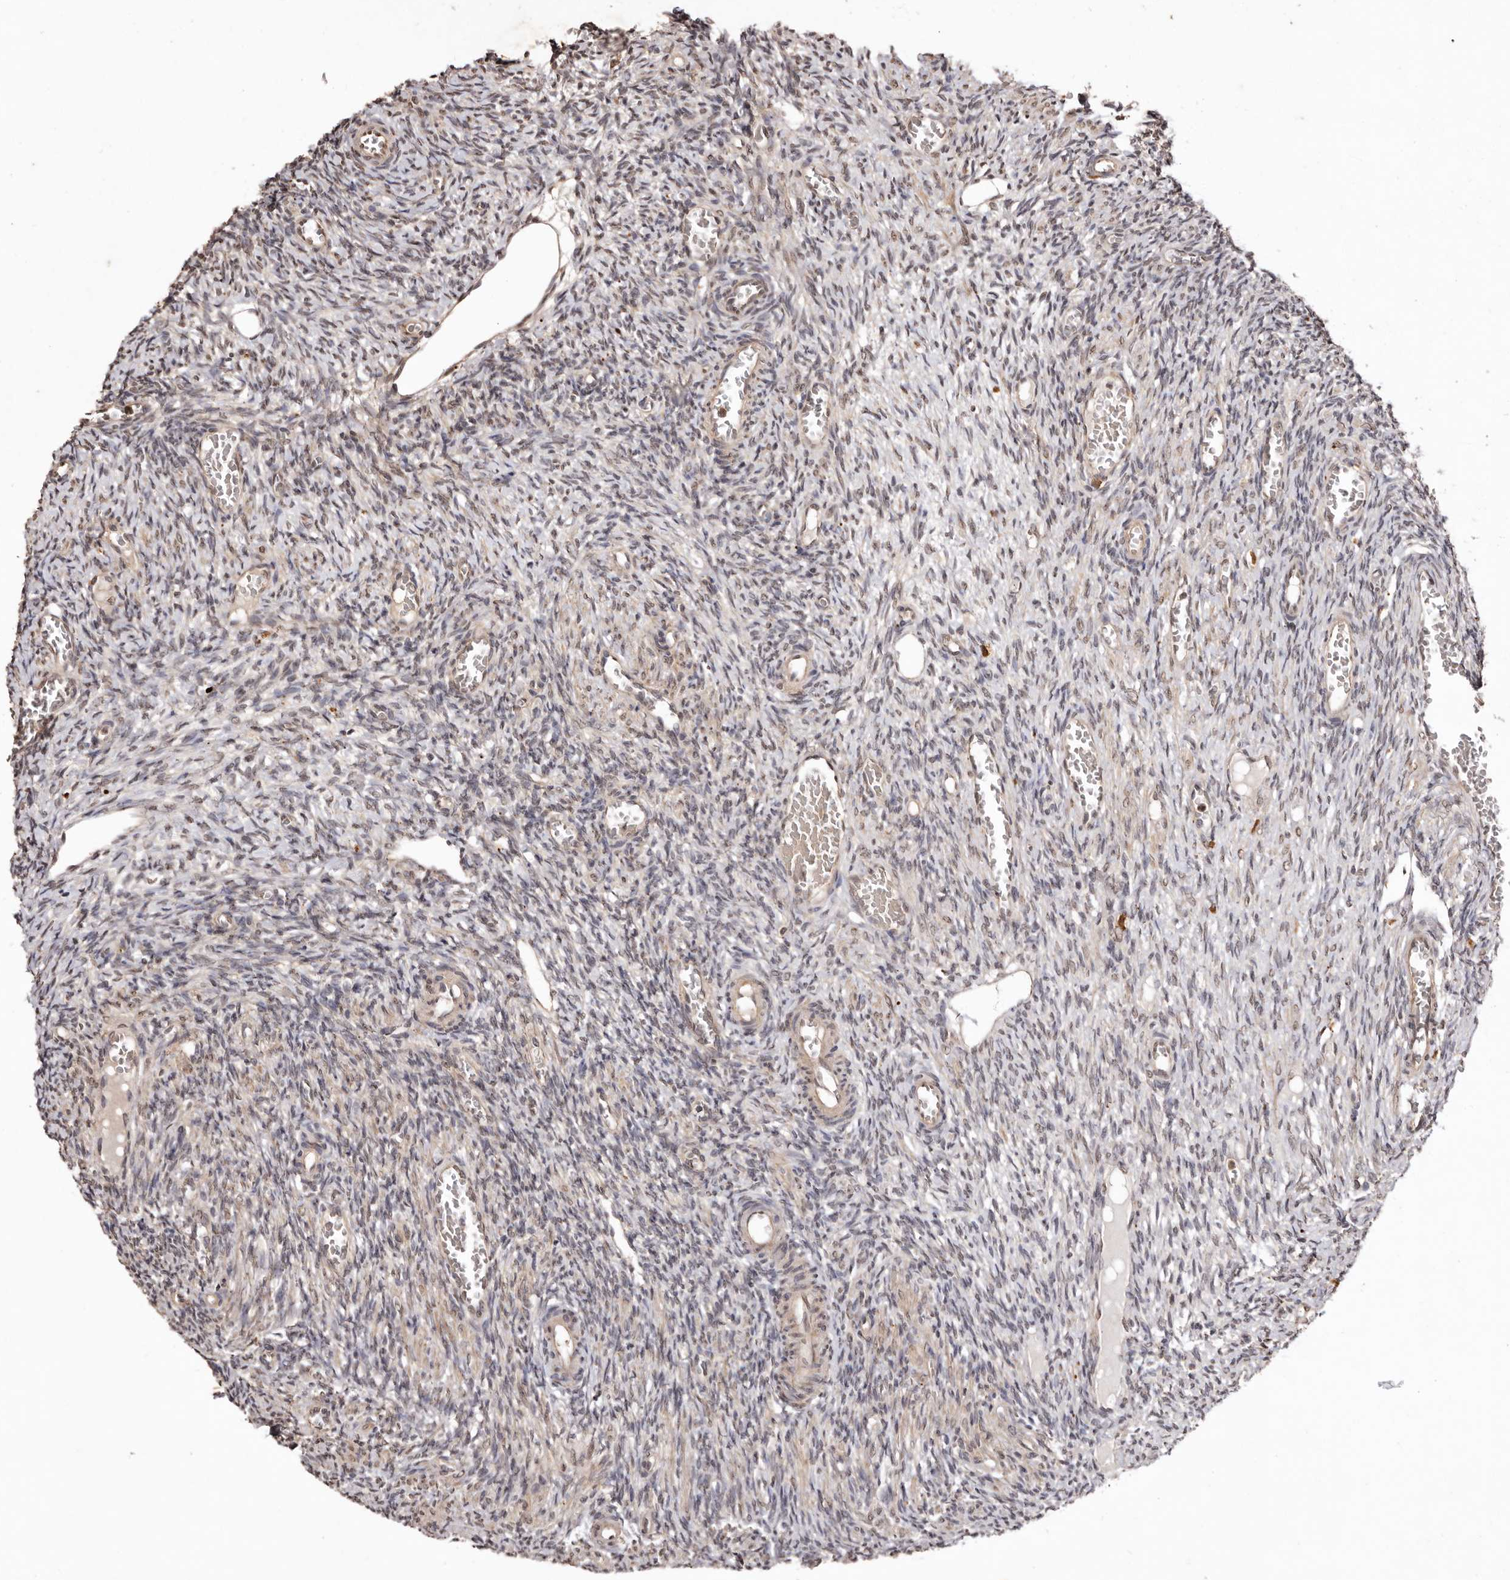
{"staining": {"intensity": "weak", "quantity": "<25%", "location": "nuclear"}, "tissue": "ovary", "cell_type": "Ovarian stroma cells", "image_type": "normal", "snomed": [{"axis": "morphology", "description": "Normal tissue, NOS"}, {"axis": "topography", "description": "Ovary"}], "caption": "This image is of unremarkable ovary stained with IHC to label a protein in brown with the nuclei are counter-stained blue. There is no expression in ovarian stroma cells.", "gene": "NOTCH1", "patient": {"sex": "female", "age": 27}}